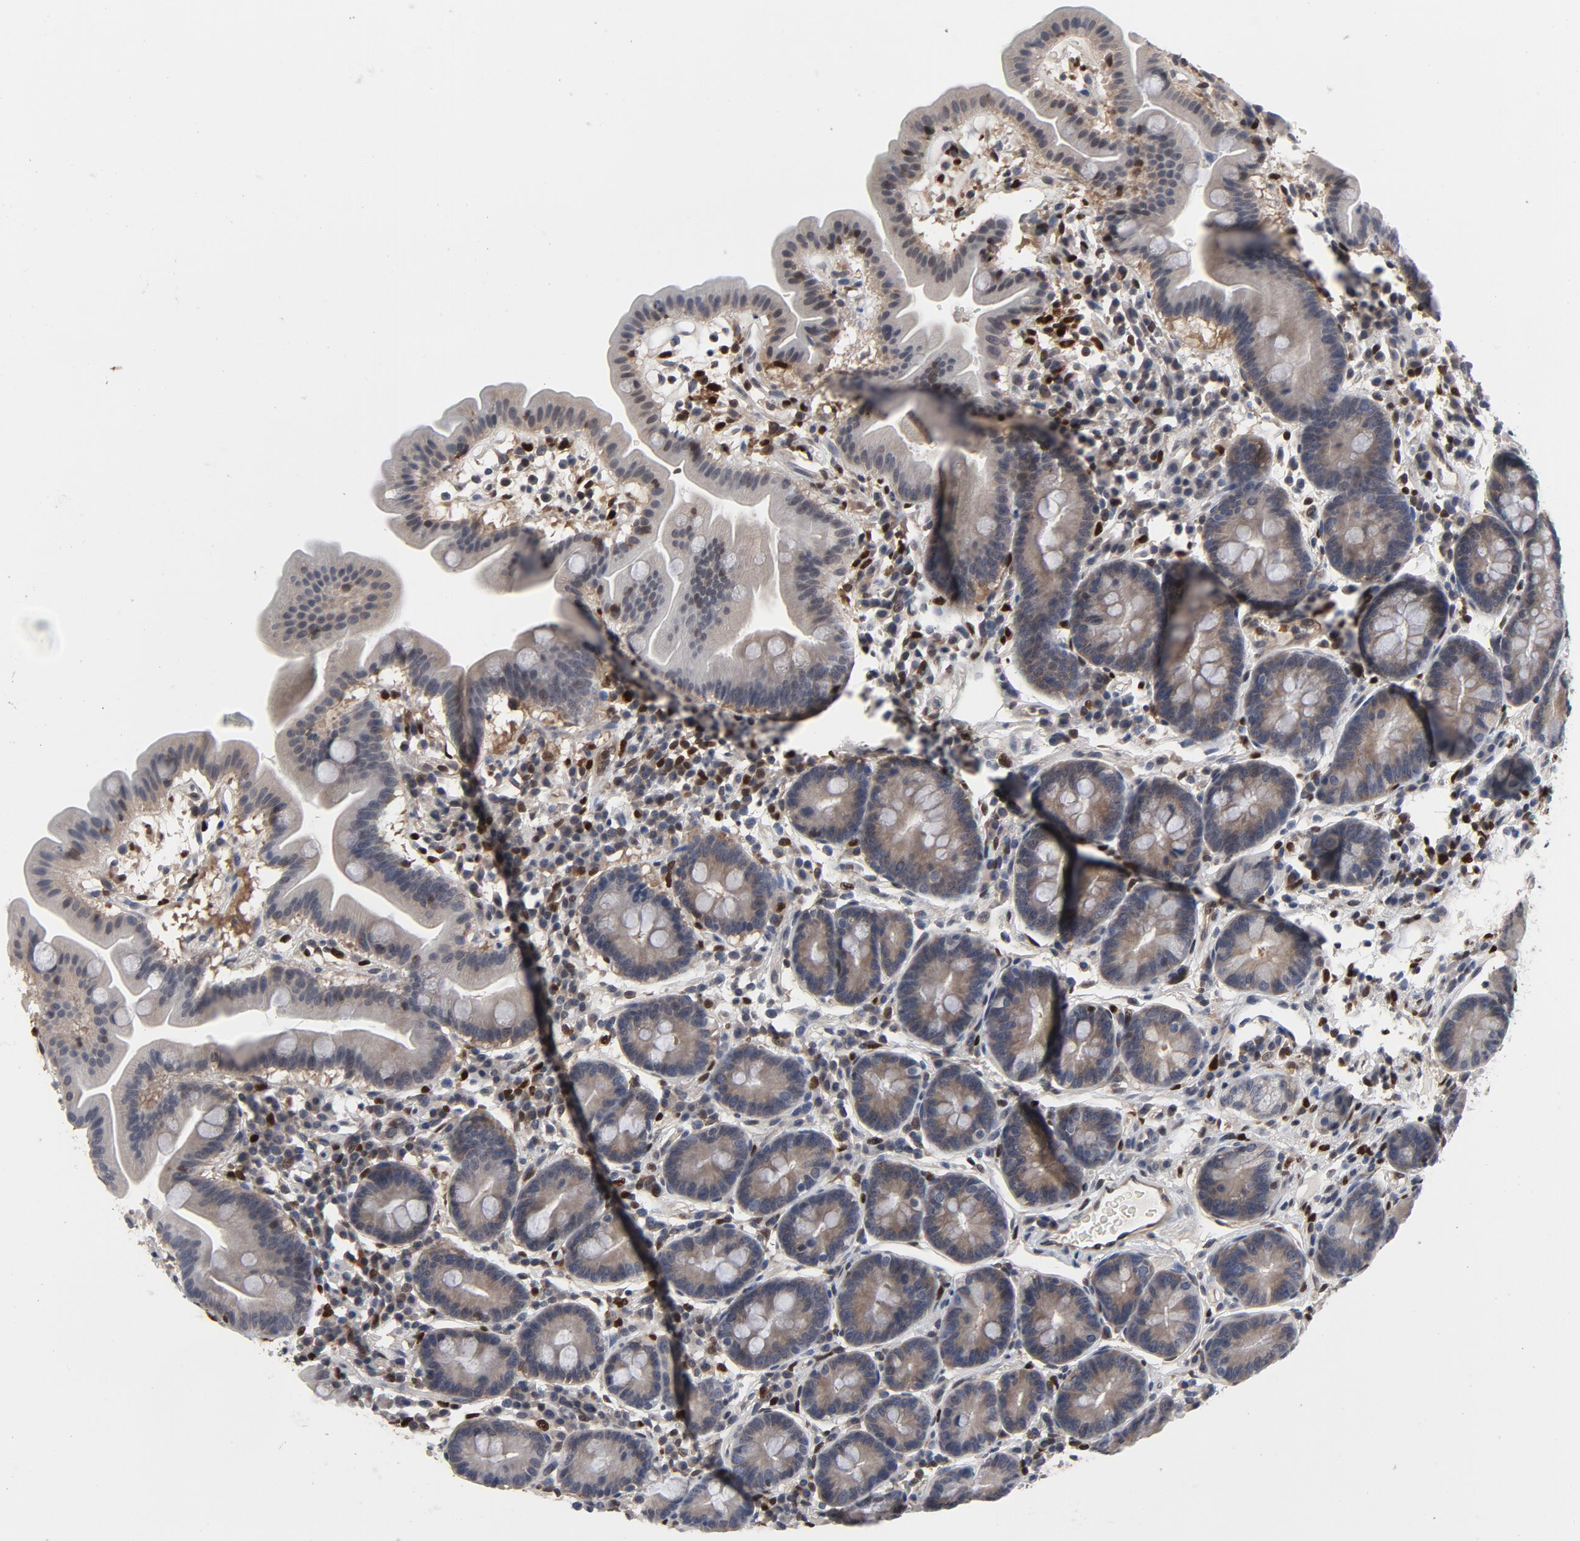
{"staining": {"intensity": "moderate", "quantity": ">75%", "location": "cytoplasmic/membranous"}, "tissue": "duodenum", "cell_type": "Glandular cells", "image_type": "normal", "snomed": [{"axis": "morphology", "description": "Normal tissue, NOS"}, {"axis": "topography", "description": "Duodenum"}], "caption": "Normal duodenum was stained to show a protein in brown. There is medium levels of moderate cytoplasmic/membranous positivity in about >75% of glandular cells. (Brightfield microscopy of DAB IHC at high magnification).", "gene": "NFKB1", "patient": {"sex": "male", "age": 50}}